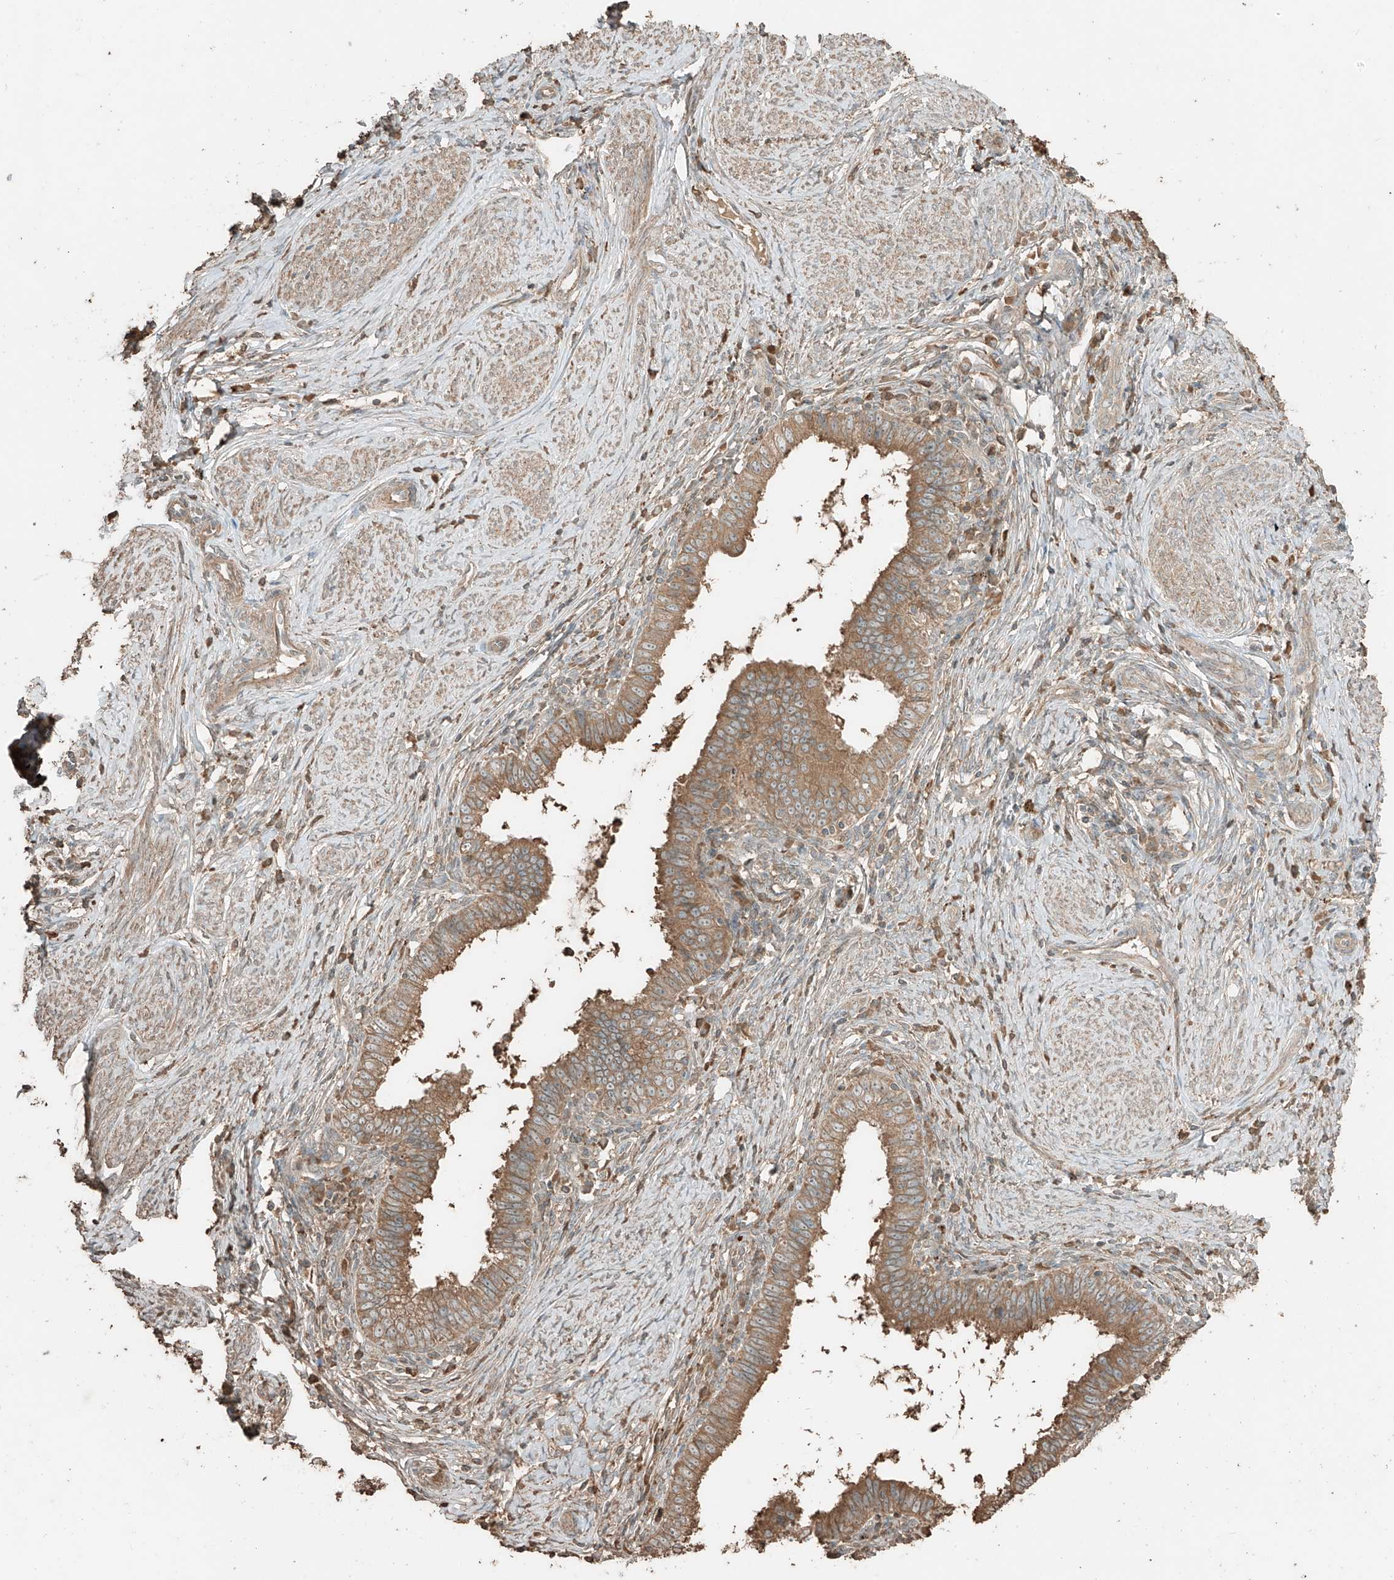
{"staining": {"intensity": "moderate", "quantity": ">75%", "location": "cytoplasmic/membranous"}, "tissue": "cervical cancer", "cell_type": "Tumor cells", "image_type": "cancer", "snomed": [{"axis": "morphology", "description": "Adenocarcinoma, NOS"}, {"axis": "topography", "description": "Cervix"}], "caption": "A photomicrograph of cervical cancer (adenocarcinoma) stained for a protein demonstrates moderate cytoplasmic/membranous brown staining in tumor cells.", "gene": "RFTN2", "patient": {"sex": "female", "age": 36}}